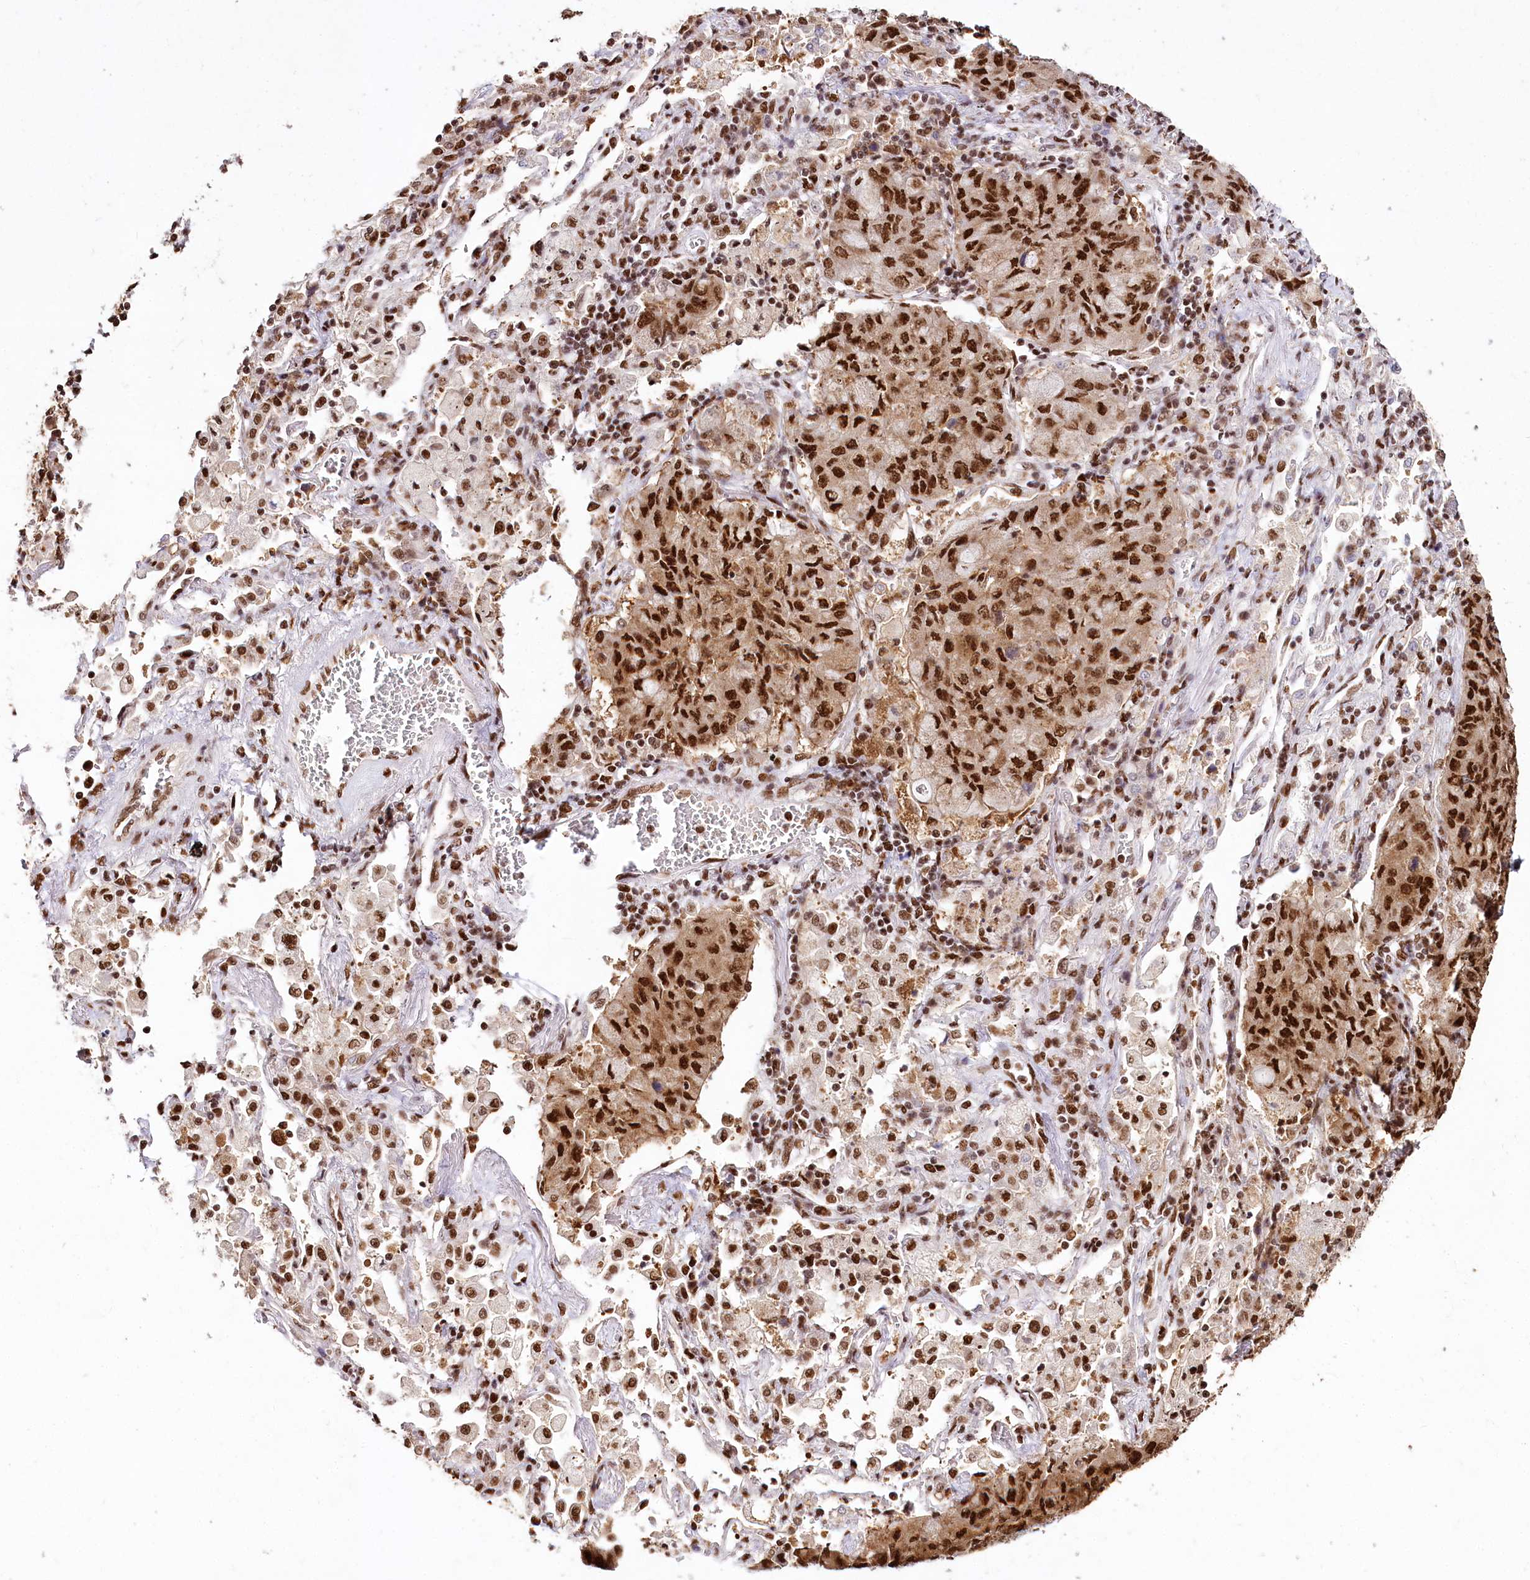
{"staining": {"intensity": "strong", "quantity": ">75%", "location": "cytoplasmic/membranous,nuclear"}, "tissue": "lung cancer", "cell_type": "Tumor cells", "image_type": "cancer", "snomed": [{"axis": "morphology", "description": "Squamous cell carcinoma, NOS"}, {"axis": "topography", "description": "Lung"}], "caption": "A high amount of strong cytoplasmic/membranous and nuclear positivity is identified in about >75% of tumor cells in lung cancer (squamous cell carcinoma) tissue. (DAB IHC, brown staining for protein, blue staining for nuclei).", "gene": "SMARCE1", "patient": {"sex": "male", "age": 74}}